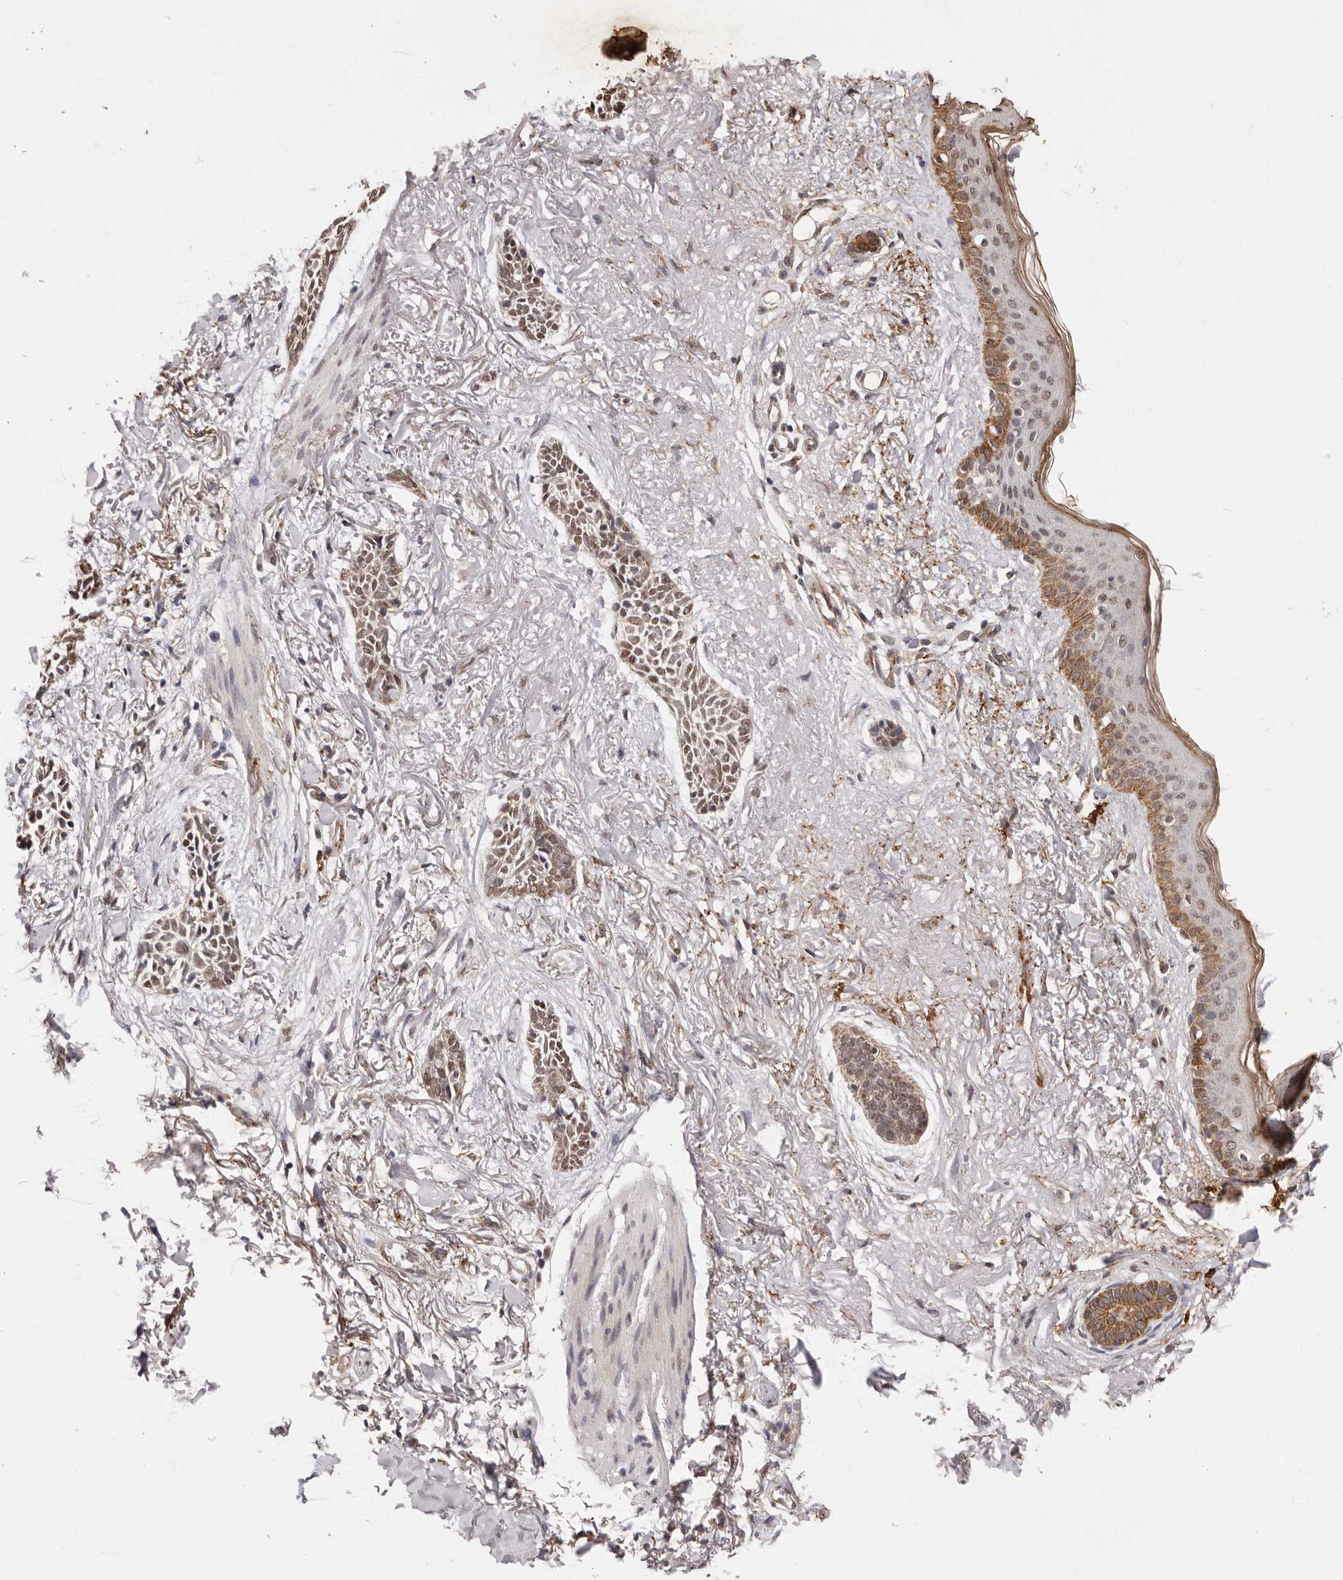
{"staining": {"intensity": "moderate", "quantity": ">75%", "location": "nuclear"}, "tissue": "skin cancer", "cell_type": "Tumor cells", "image_type": "cancer", "snomed": [{"axis": "morphology", "description": "Basal cell carcinoma"}, {"axis": "topography", "description": "Skin"}], "caption": "The photomicrograph shows staining of basal cell carcinoma (skin), revealing moderate nuclear protein positivity (brown color) within tumor cells.", "gene": "RPS6KA5", "patient": {"sex": "female", "age": 84}}